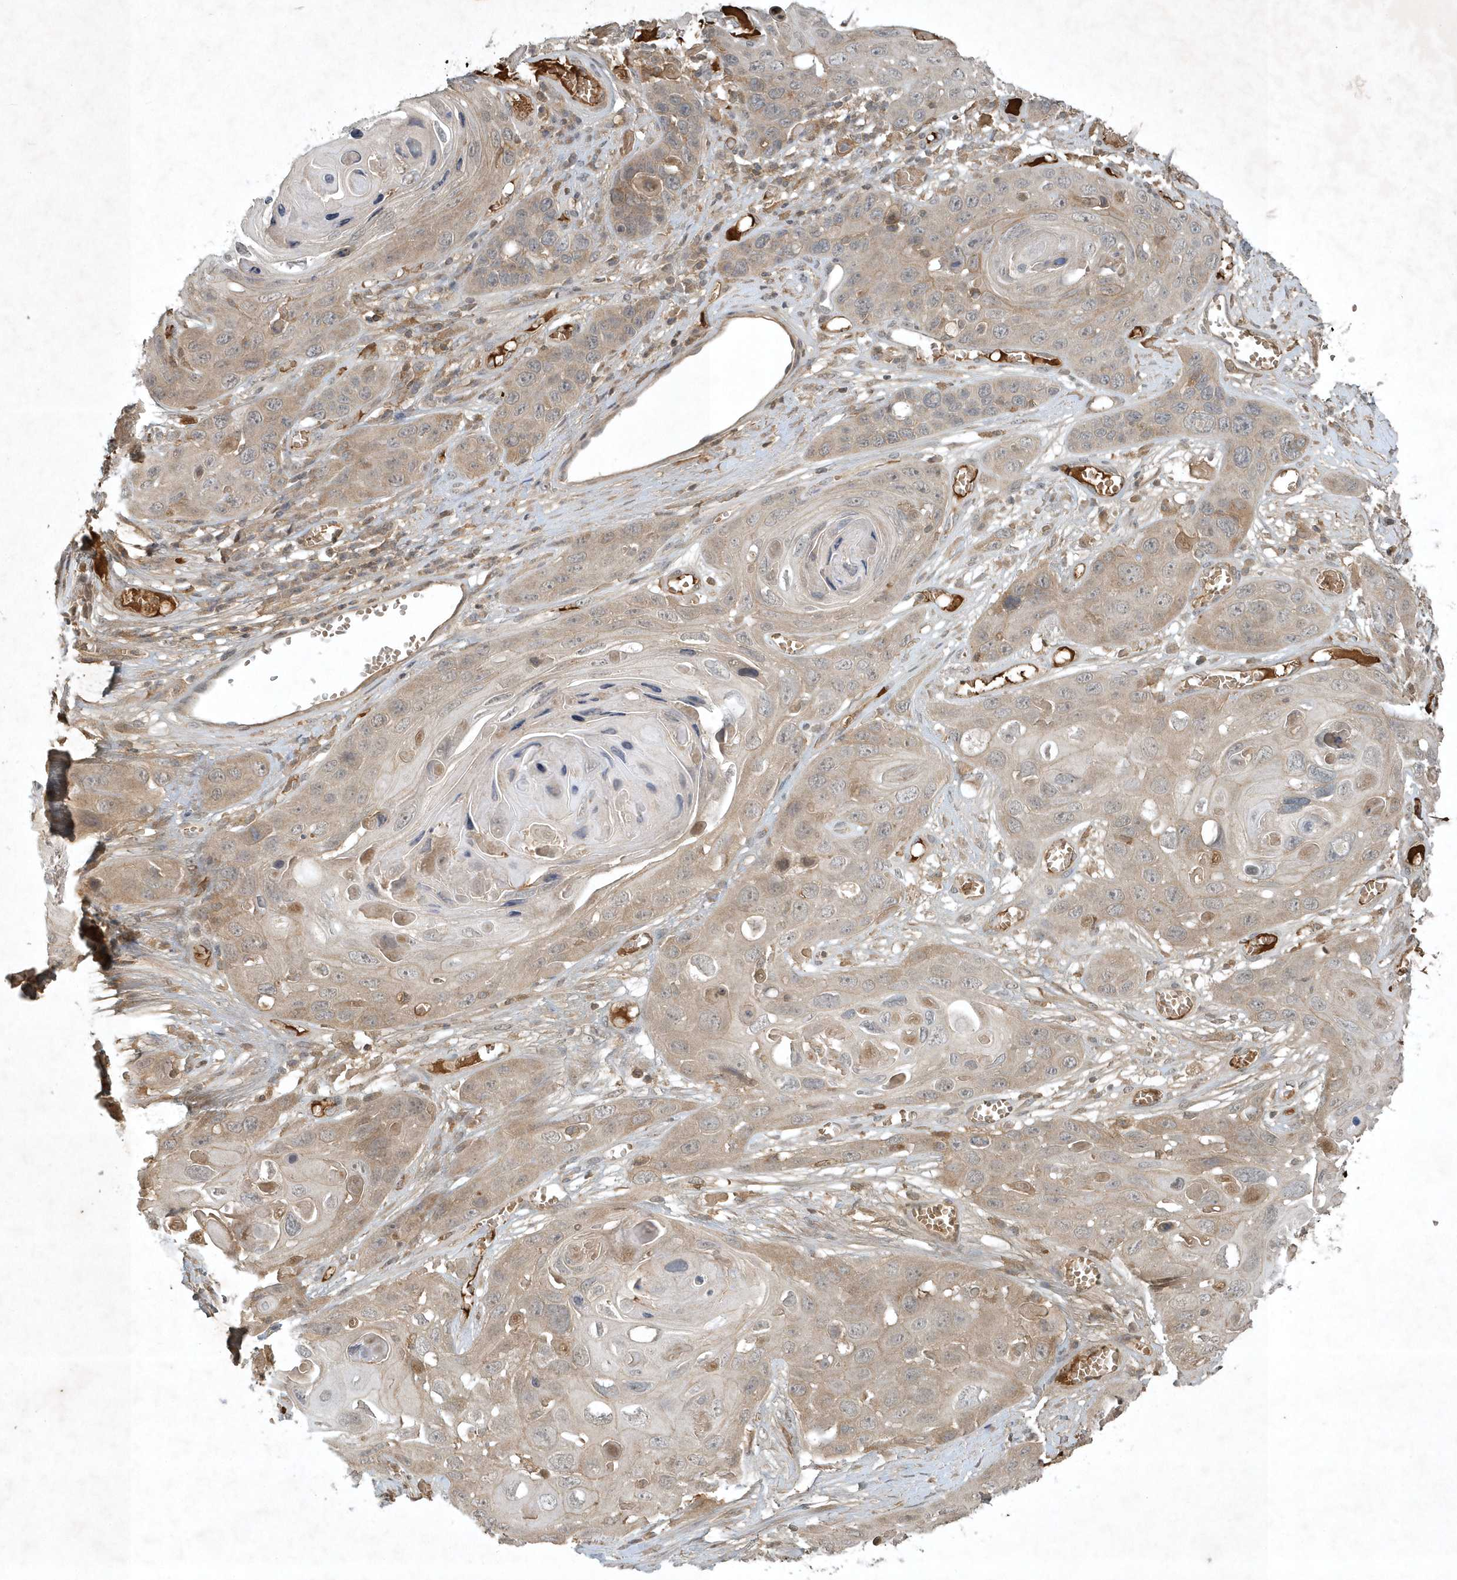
{"staining": {"intensity": "weak", "quantity": "25%-75%", "location": "cytoplasmic/membranous"}, "tissue": "skin cancer", "cell_type": "Tumor cells", "image_type": "cancer", "snomed": [{"axis": "morphology", "description": "Squamous cell carcinoma, NOS"}, {"axis": "topography", "description": "Skin"}], "caption": "Skin squamous cell carcinoma stained for a protein (brown) displays weak cytoplasmic/membranous positive expression in about 25%-75% of tumor cells.", "gene": "TNFAIP6", "patient": {"sex": "male", "age": 55}}